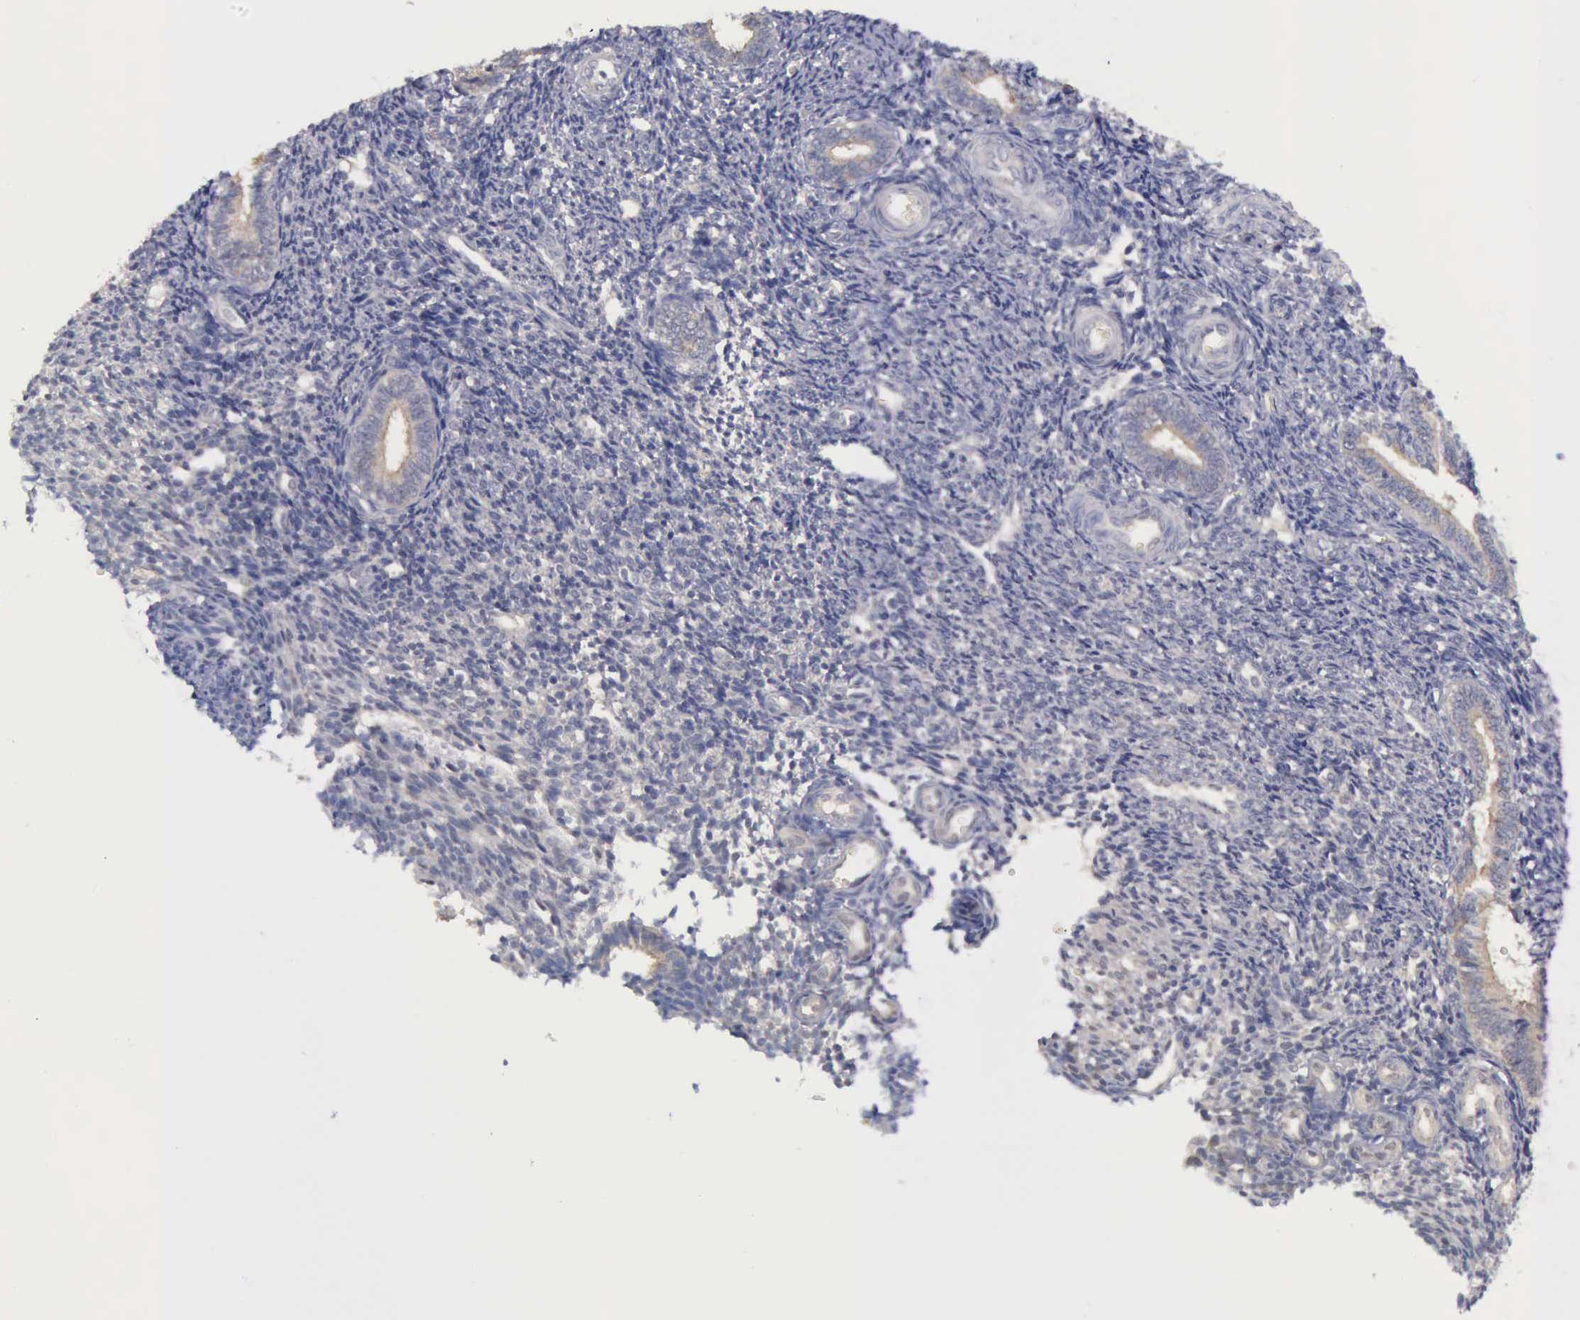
{"staining": {"intensity": "negative", "quantity": "none", "location": "none"}, "tissue": "endometrium", "cell_type": "Cells in endometrial stroma", "image_type": "normal", "snomed": [{"axis": "morphology", "description": "Normal tissue, NOS"}, {"axis": "topography", "description": "Endometrium"}], "caption": "Immunohistochemistry photomicrograph of benign endometrium stained for a protein (brown), which reveals no staining in cells in endometrial stroma. The staining is performed using DAB (3,3'-diaminobenzidine) brown chromogen with nuclei counter-stained in using hematoxylin.", "gene": "PHKA1", "patient": {"sex": "female", "age": 27}}